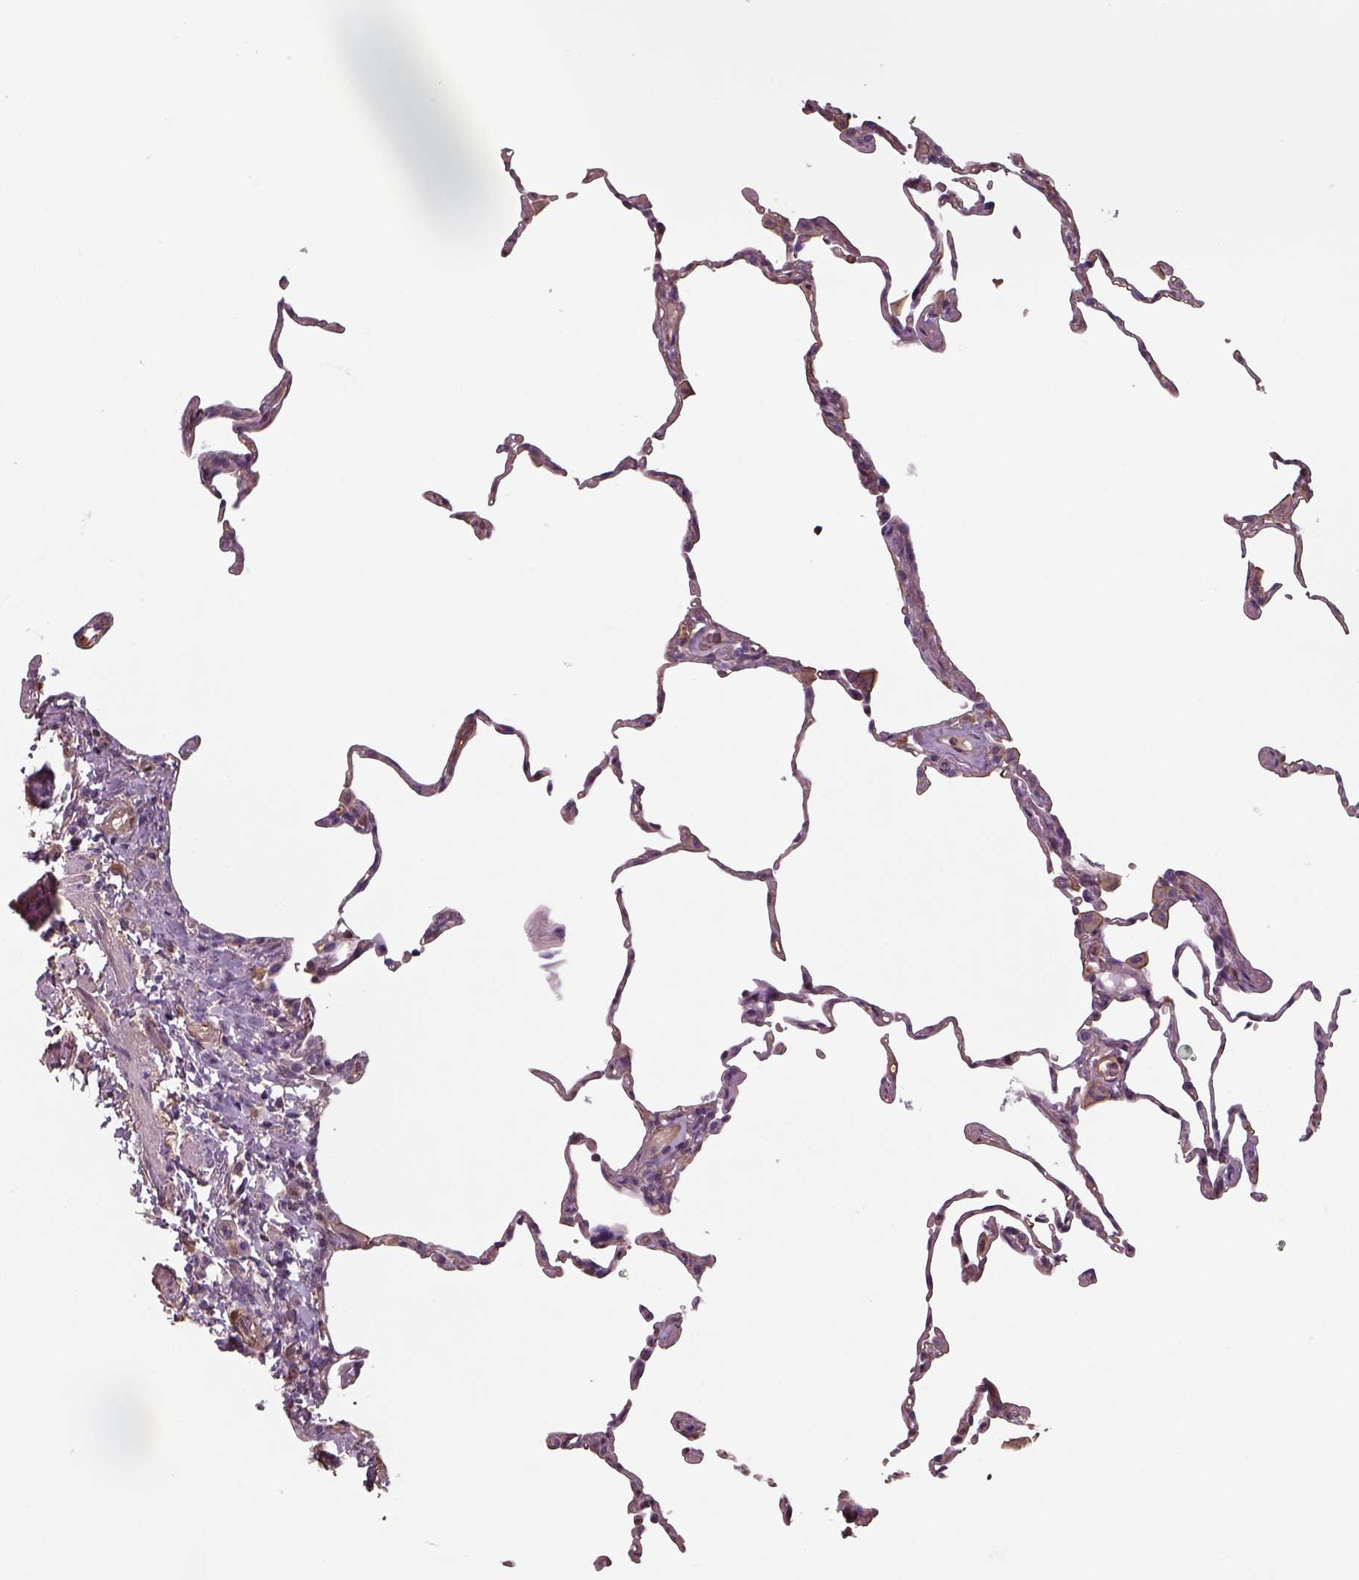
{"staining": {"intensity": "moderate", "quantity": "<25%", "location": "cytoplasmic/membranous"}, "tissue": "lung", "cell_type": "Alveolar cells", "image_type": "normal", "snomed": [{"axis": "morphology", "description": "Normal tissue, NOS"}, {"axis": "topography", "description": "Lung"}], "caption": "IHC histopathology image of unremarkable lung: human lung stained using immunohistochemistry (IHC) displays low levels of moderate protein expression localized specifically in the cytoplasmic/membranous of alveolar cells, appearing as a cytoplasmic/membranous brown color.", "gene": "ISYNA1", "patient": {"sex": "female", "age": 57}}